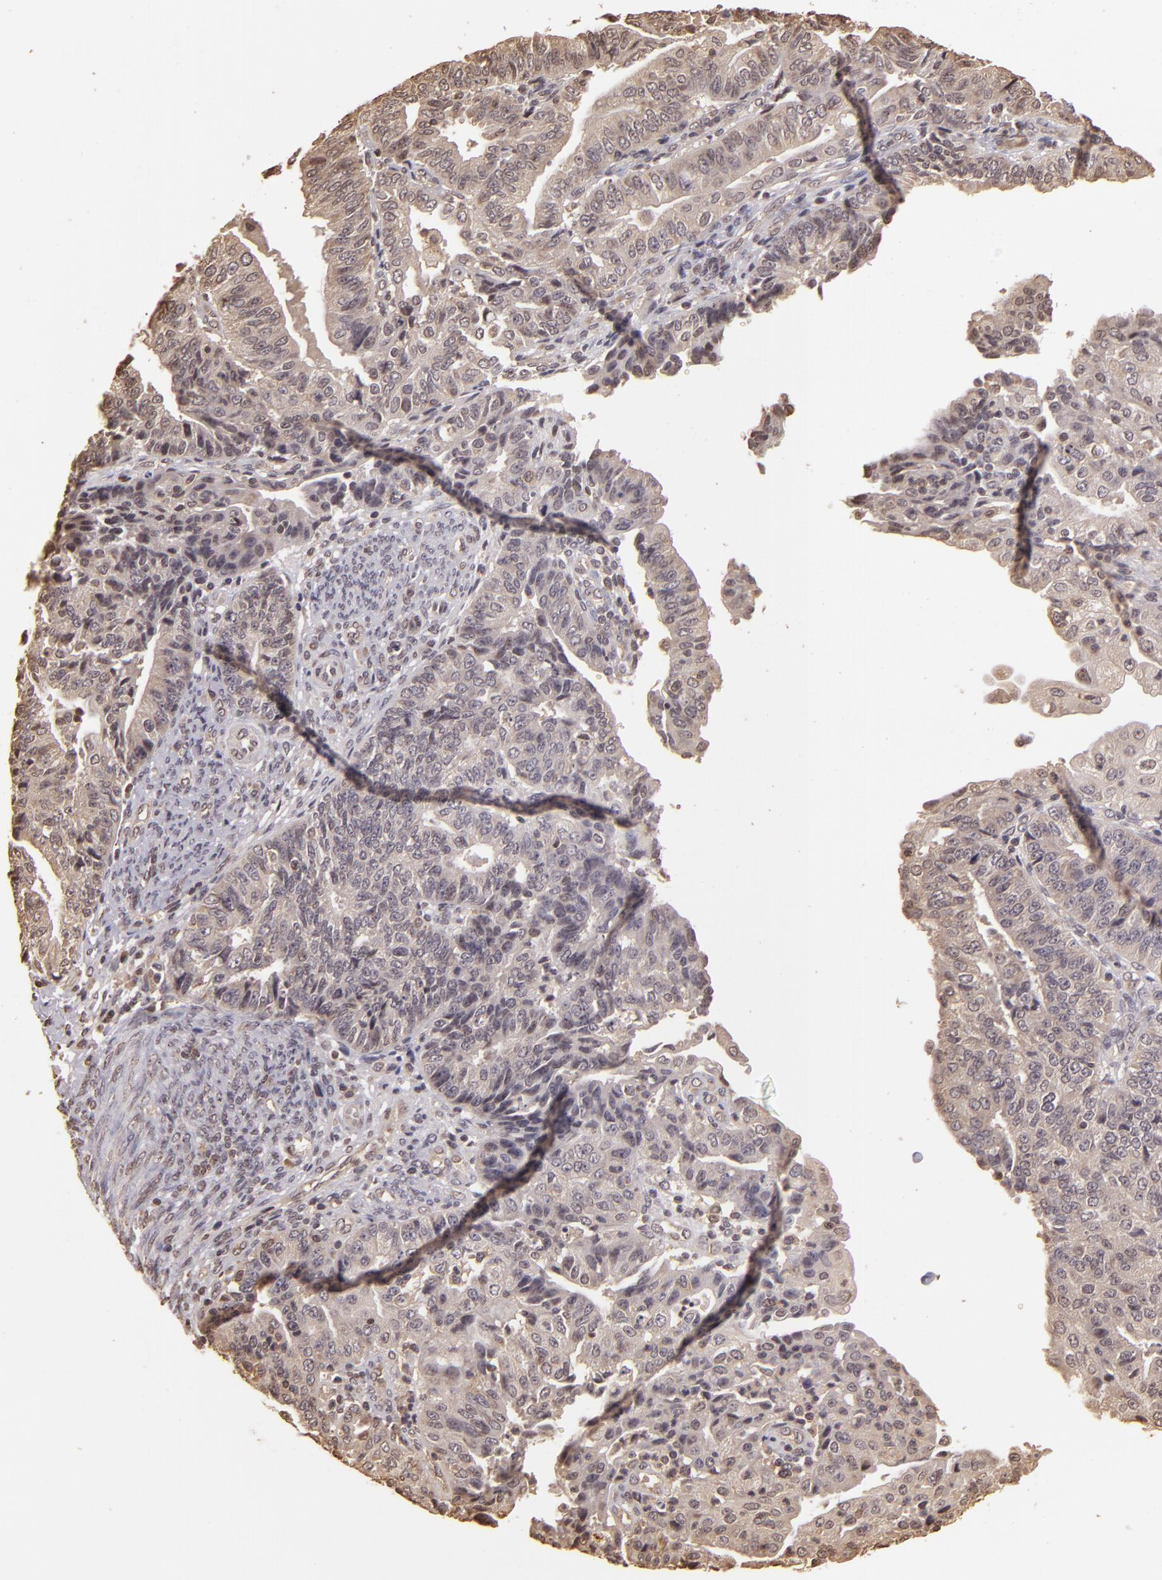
{"staining": {"intensity": "weak", "quantity": "<25%", "location": "cytoplasmic/membranous,nuclear"}, "tissue": "endometrial cancer", "cell_type": "Tumor cells", "image_type": "cancer", "snomed": [{"axis": "morphology", "description": "Adenocarcinoma, NOS"}, {"axis": "topography", "description": "Endometrium"}], "caption": "The image displays no staining of tumor cells in endometrial cancer (adenocarcinoma). Nuclei are stained in blue.", "gene": "ARPC2", "patient": {"sex": "female", "age": 56}}